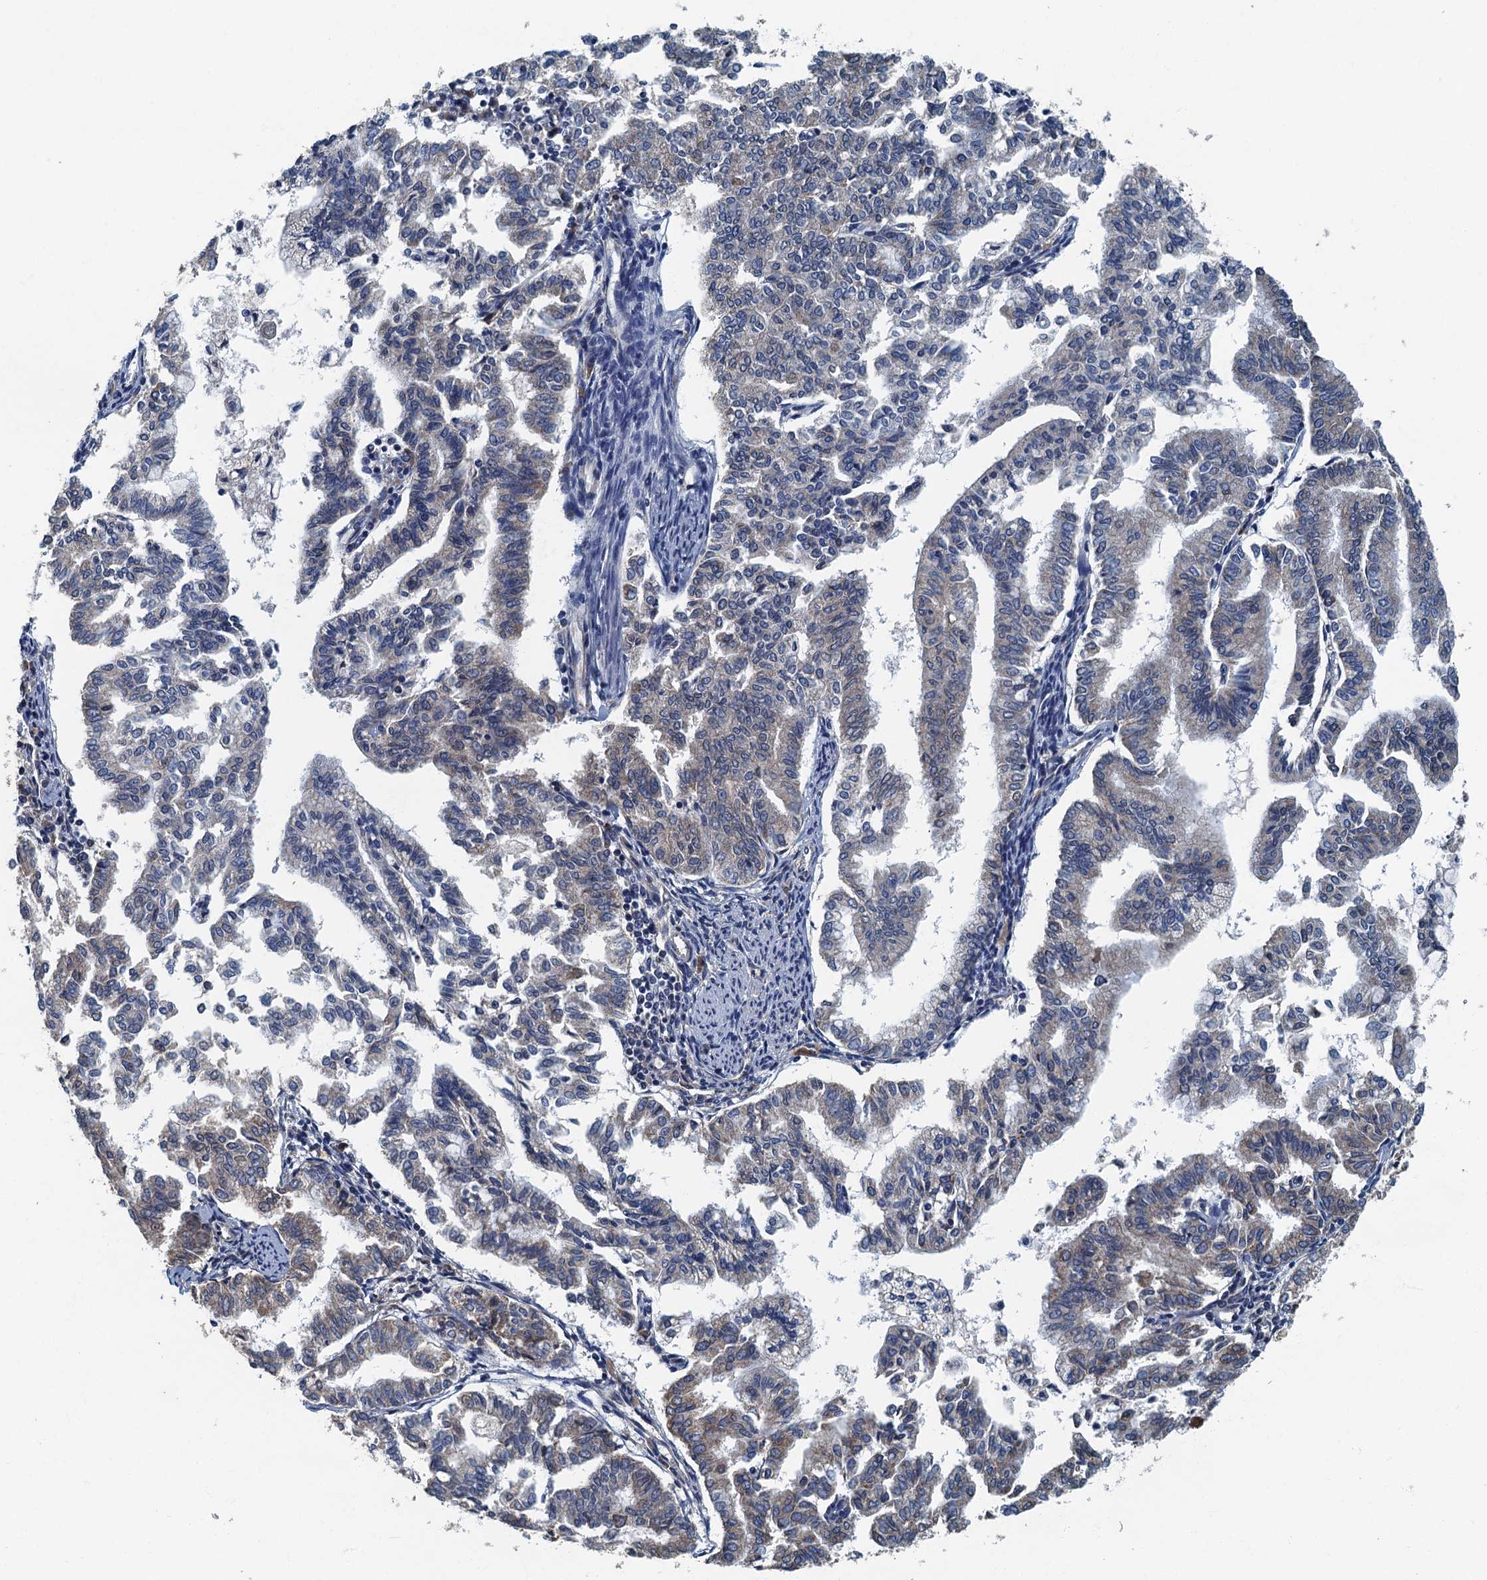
{"staining": {"intensity": "negative", "quantity": "none", "location": "none"}, "tissue": "endometrial cancer", "cell_type": "Tumor cells", "image_type": "cancer", "snomed": [{"axis": "morphology", "description": "Adenocarcinoma, NOS"}, {"axis": "topography", "description": "Endometrium"}], "caption": "Protein analysis of endometrial cancer reveals no significant positivity in tumor cells. Brightfield microscopy of IHC stained with DAB (brown) and hematoxylin (blue), captured at high magnification.", "gene": "DDX49", "patient": {"sex": "female", "age": 79}}